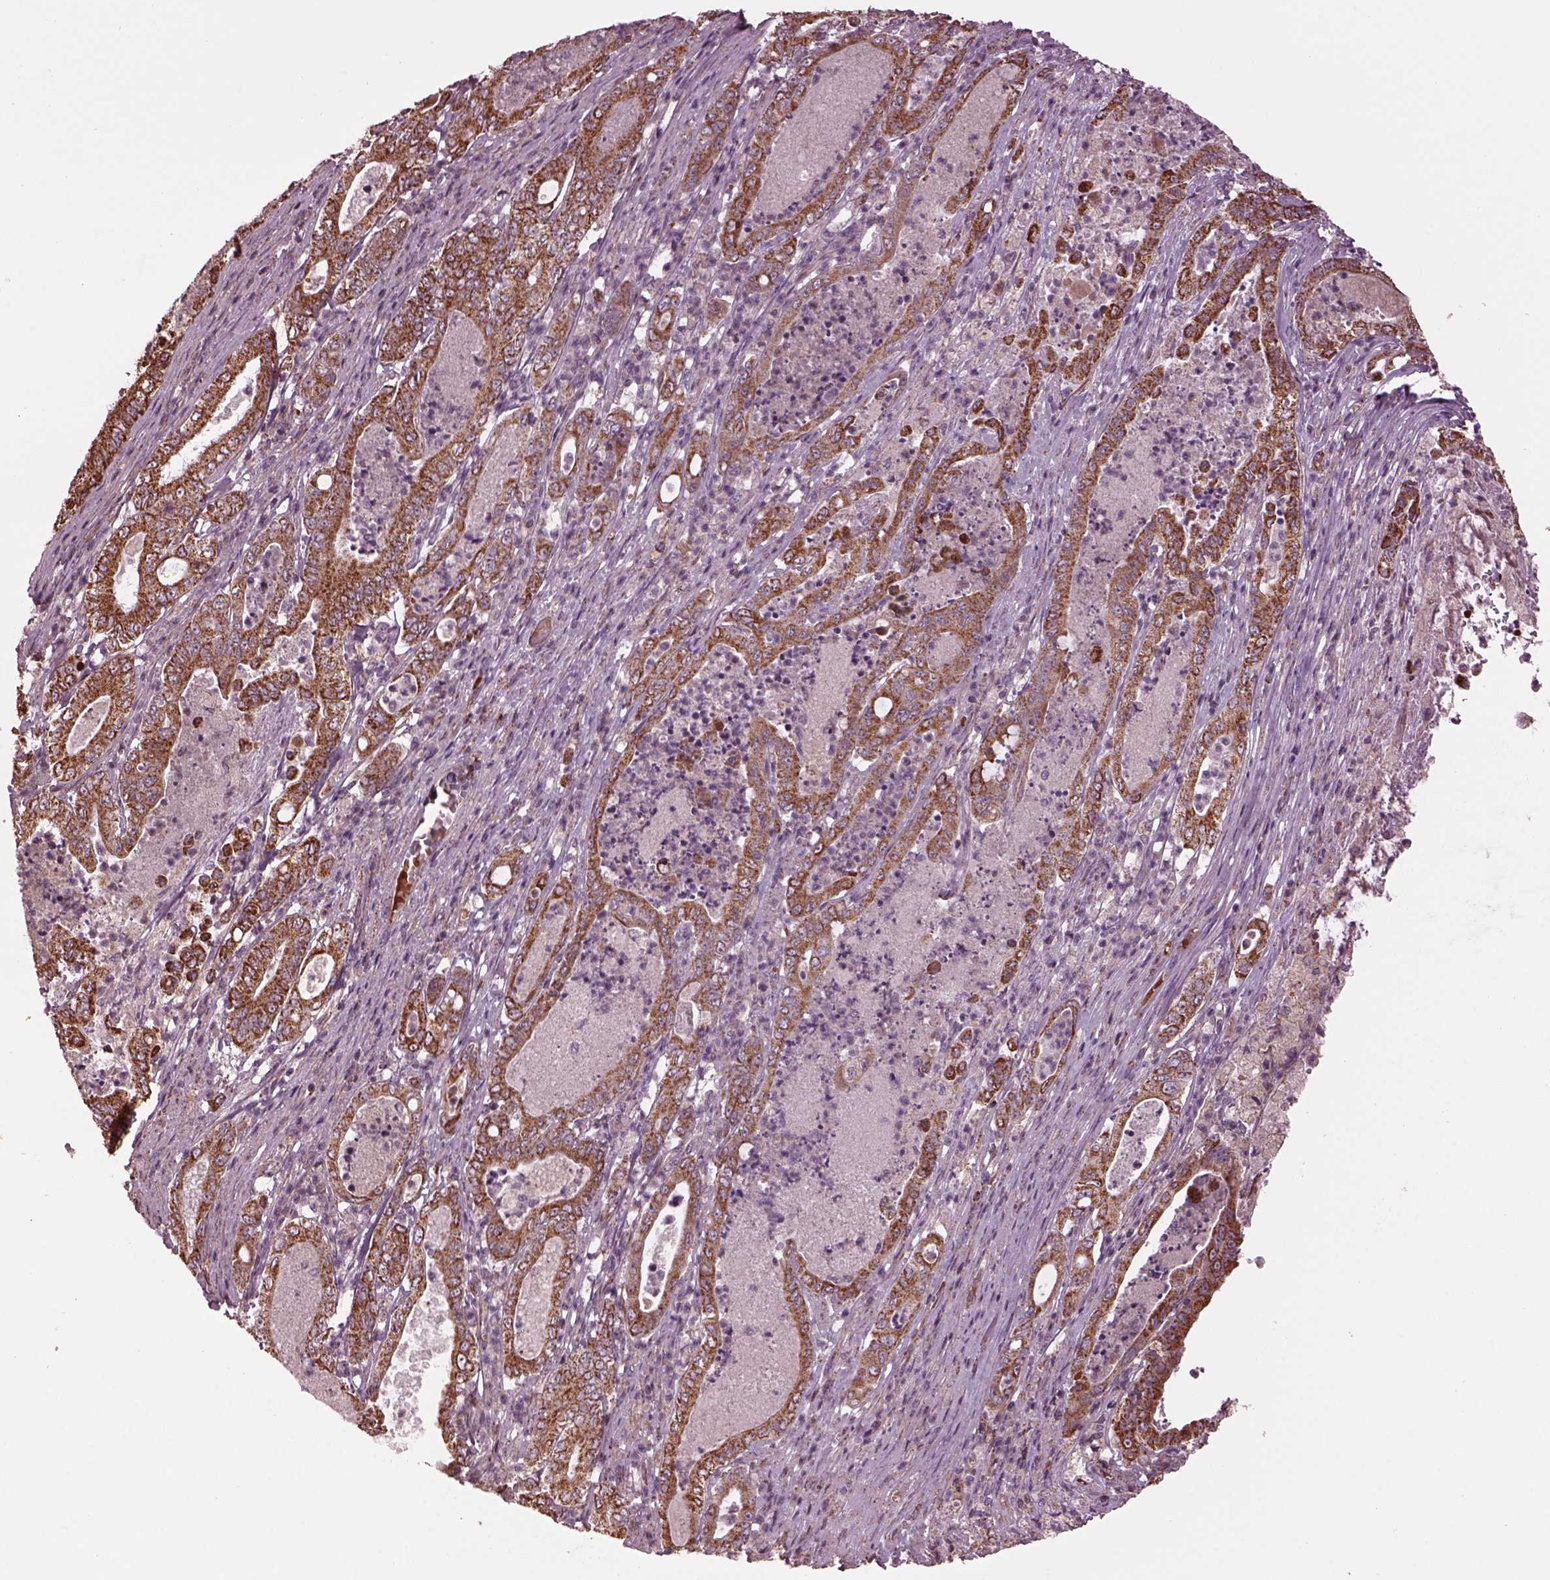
{"staining": {"intensity": "moderate", "quantity": "25%-75%", "location": "cytoplasmic/membranous"}, "tissue": "pancreatic cancer", "cell_type": "Tumor cells", "image_type": "cancer", "snomed": [{"axis": "morphology", "description": "Adenocarcinoma, NOS"}, {"axis": "topography", "description": "Pancreas"}], "caption": "The image demonstrates immunohistochemical staining of pancreatic cancer. There is moderate cytoplasmic/membranous staining is identified in about 25%-75% of tumor cells. The staining was performed using DAB to visualize the protein expression in brown, while the nuclei were stained in blue with hematoxylin (Magnification: 20x).", "gene": "TMEM254", "patient": {"sex": "male", "age": 71}}